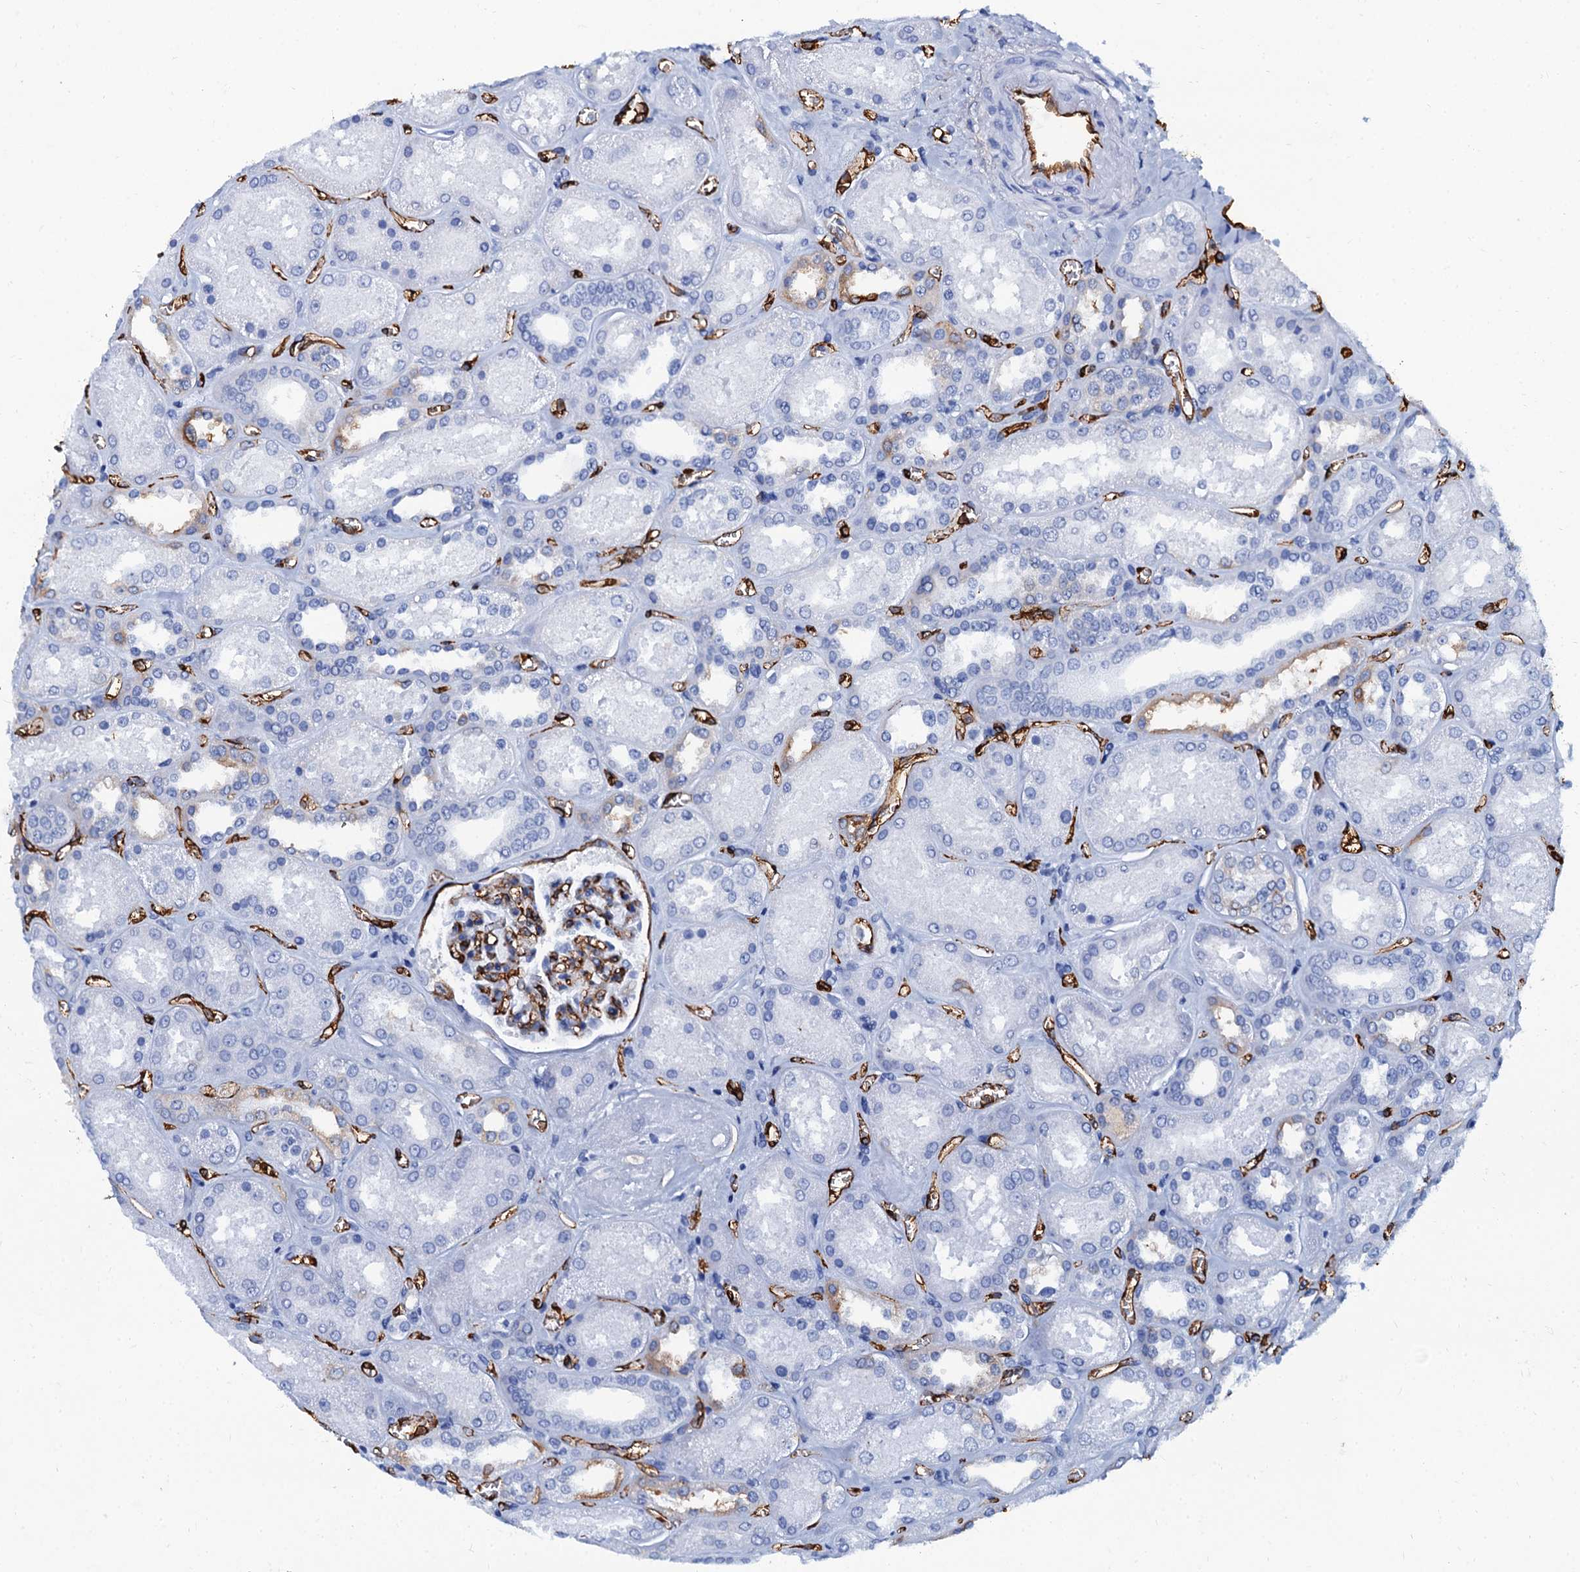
{"staining": {"intensity": "negative", "quantity": "none", "location": "none"}, "tissue": "kidney", "cell_type": "Cells in glomeruli", "image_type": "normal", "snomed": [{"axis": "morphology", "description": "Normal tissue, NOS"}, {"axis": "morphology", "description": "Adenocarcinoma, NOS"}, {"axis": "topography", "description": "Kidney"}], "caption": "DAB (3,3'-diaminobenzidine) immunohistochemical staining of unremarkable kidney reveals no significant staining in cells in glomeruli.", "gene": "CAVIN2", "patient": {"sex": "female", "age": 68}}